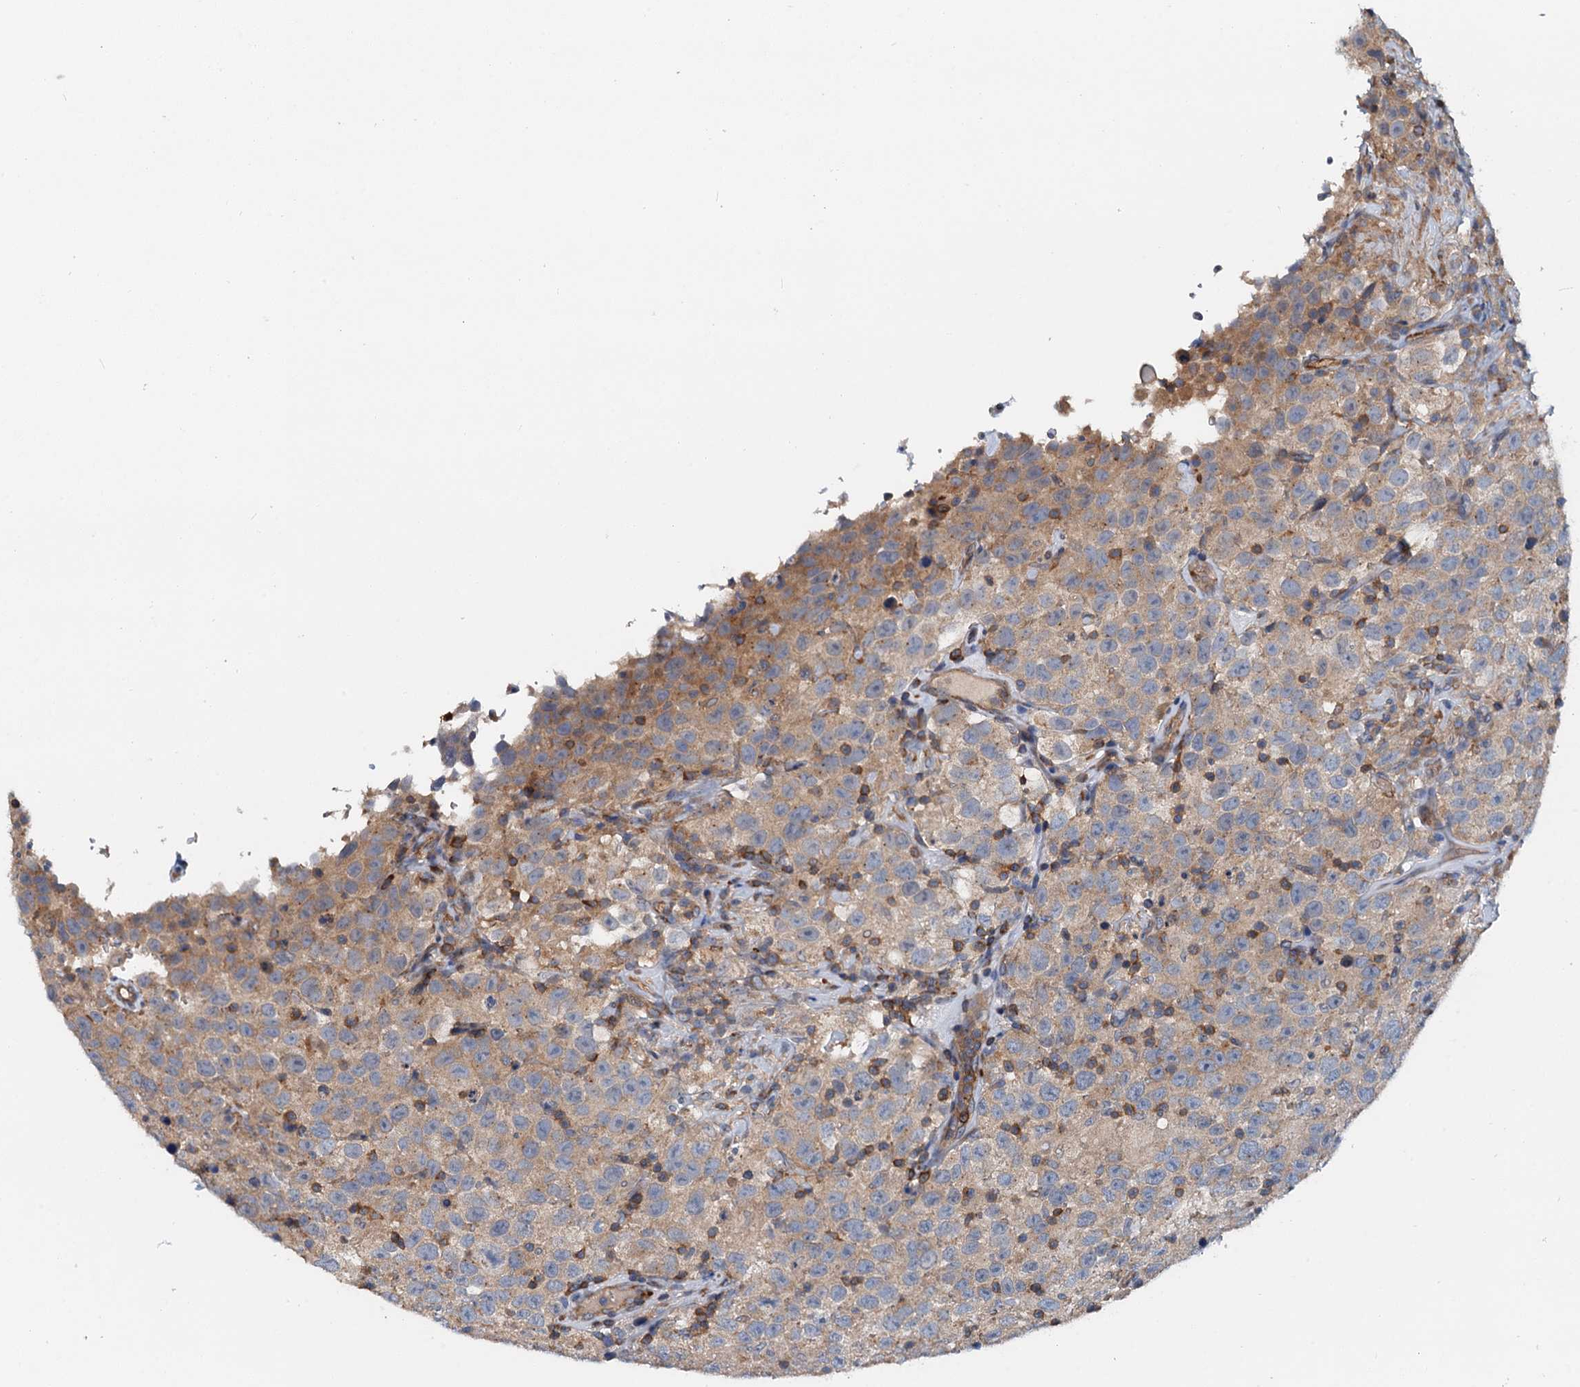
{"staining": {"intensity": "weak", "quantity": "25%-75%", "location": "cytoplasmic/membranous"}, "tissue": "testis cancer", "cell_type": "Tumor cells", "image_type": "cancer", "snomed": [{"axis": "morphology", "description": "Seminoma, NOS"}, {"axis": "topography", "description": "Testis"}], "caption": "Approximately 25%-75% of tumor cells in testis seminoma reveal weak cytoplasmic/membranous protein staining as visualized by brown immunohistochemical staining.", "gene": "ROGDI", "patient": {"sex": "male", "age": 41}}